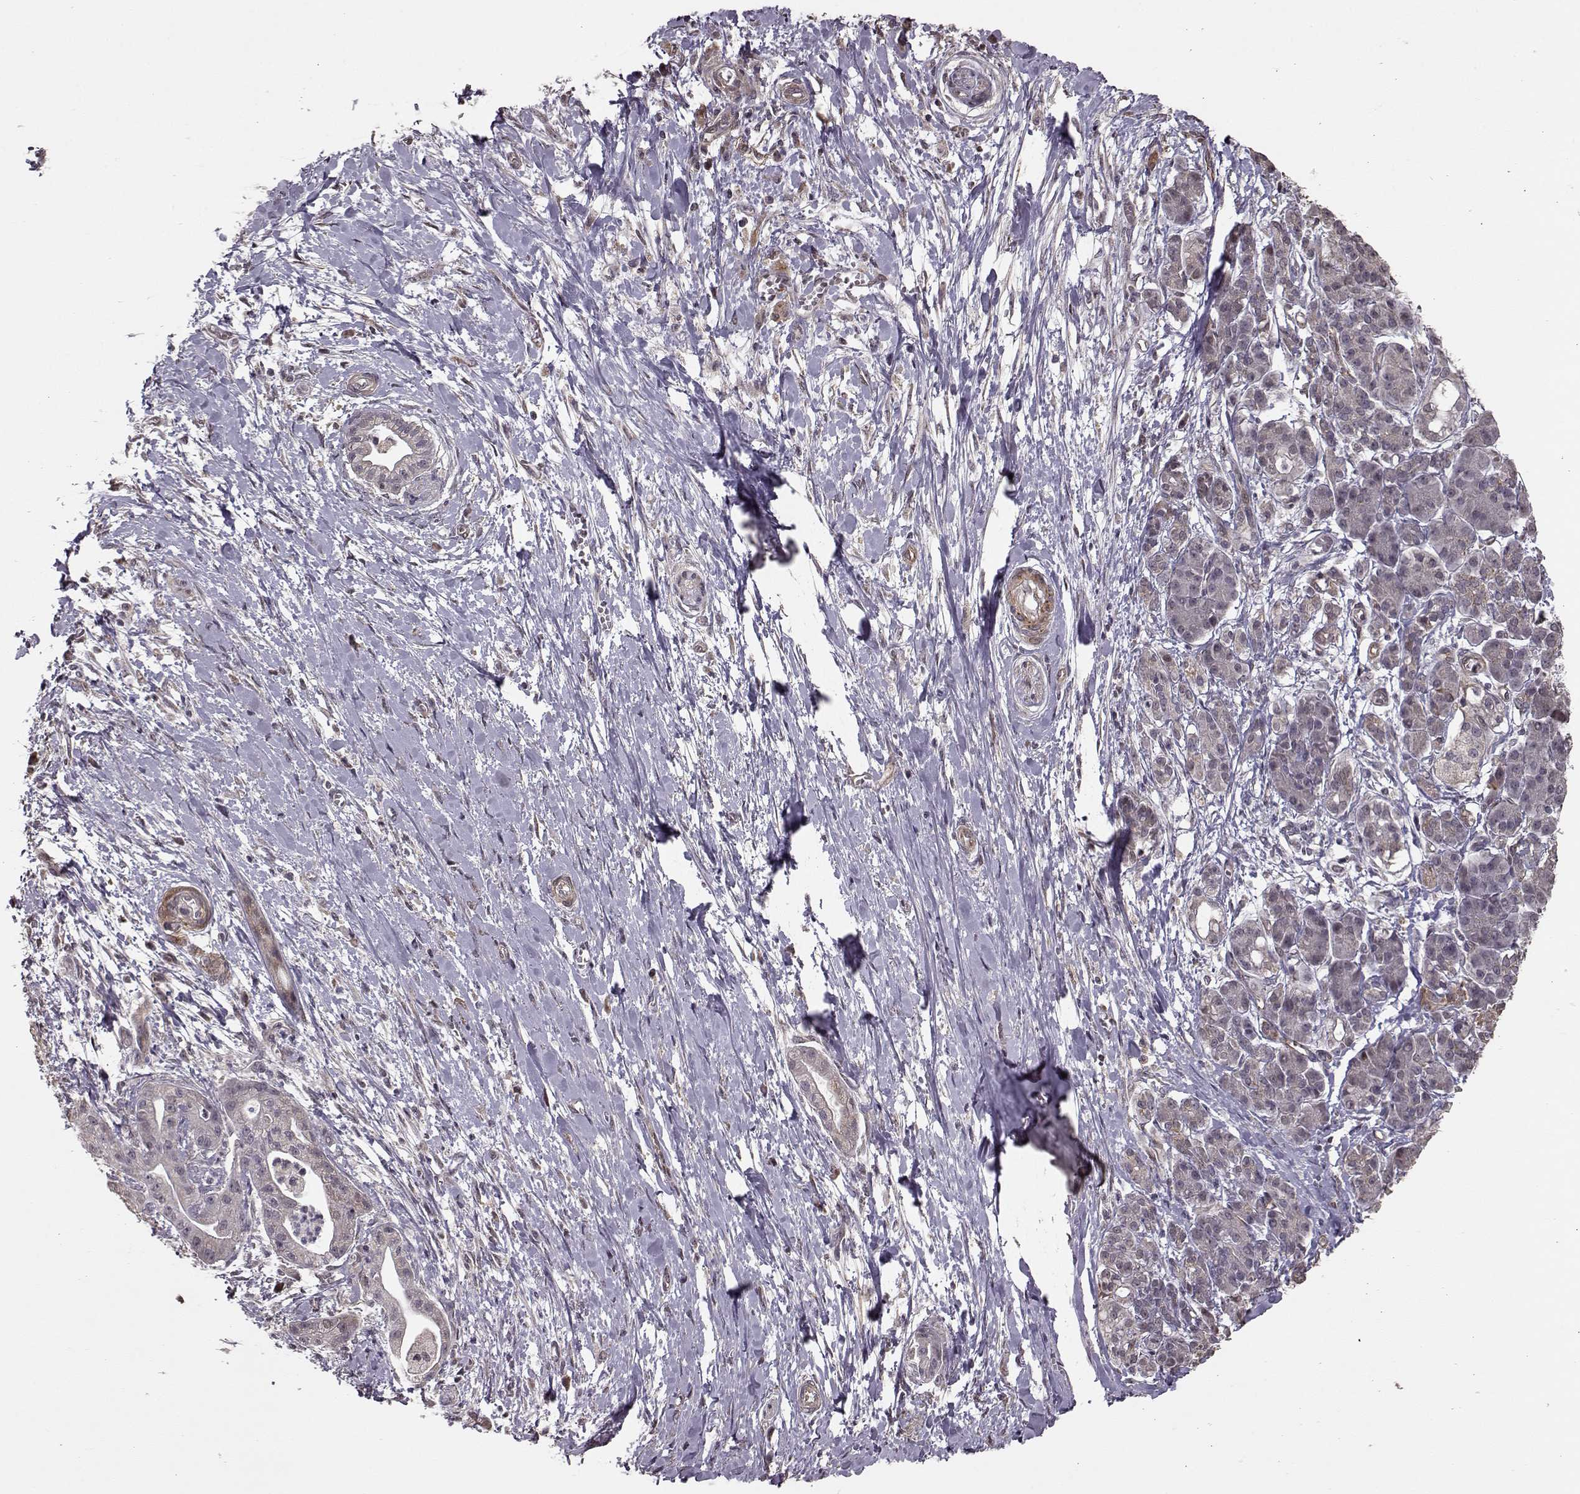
{"staining": {"intensity": "negative", "quantity": "none", "location": "none"}, "tissue": "pancreatic cancer", "cell_type": "Tumor cells", "image_type": "cancer", "snomed": [{"axis": "morphology", "description": "Normal tissue, NOS"}, {"axis": "morphology", "description": "Adenocarcinoma, NOS"}, {"axis": "topography", "description": "Lymph node"}, {"axis": "topography", "description": "Pancreas"}], "caption": "There is no significant staining in tumor cells of adenocarcinoma (pancreatic). The staining was performed using DAB to visualize the protein expression in brown, while the nuclei were stained in blue with hematoxylin (Magnification: 20x).", "gene": "BACH2", "patient": {"sex": "female", "age": 58}}